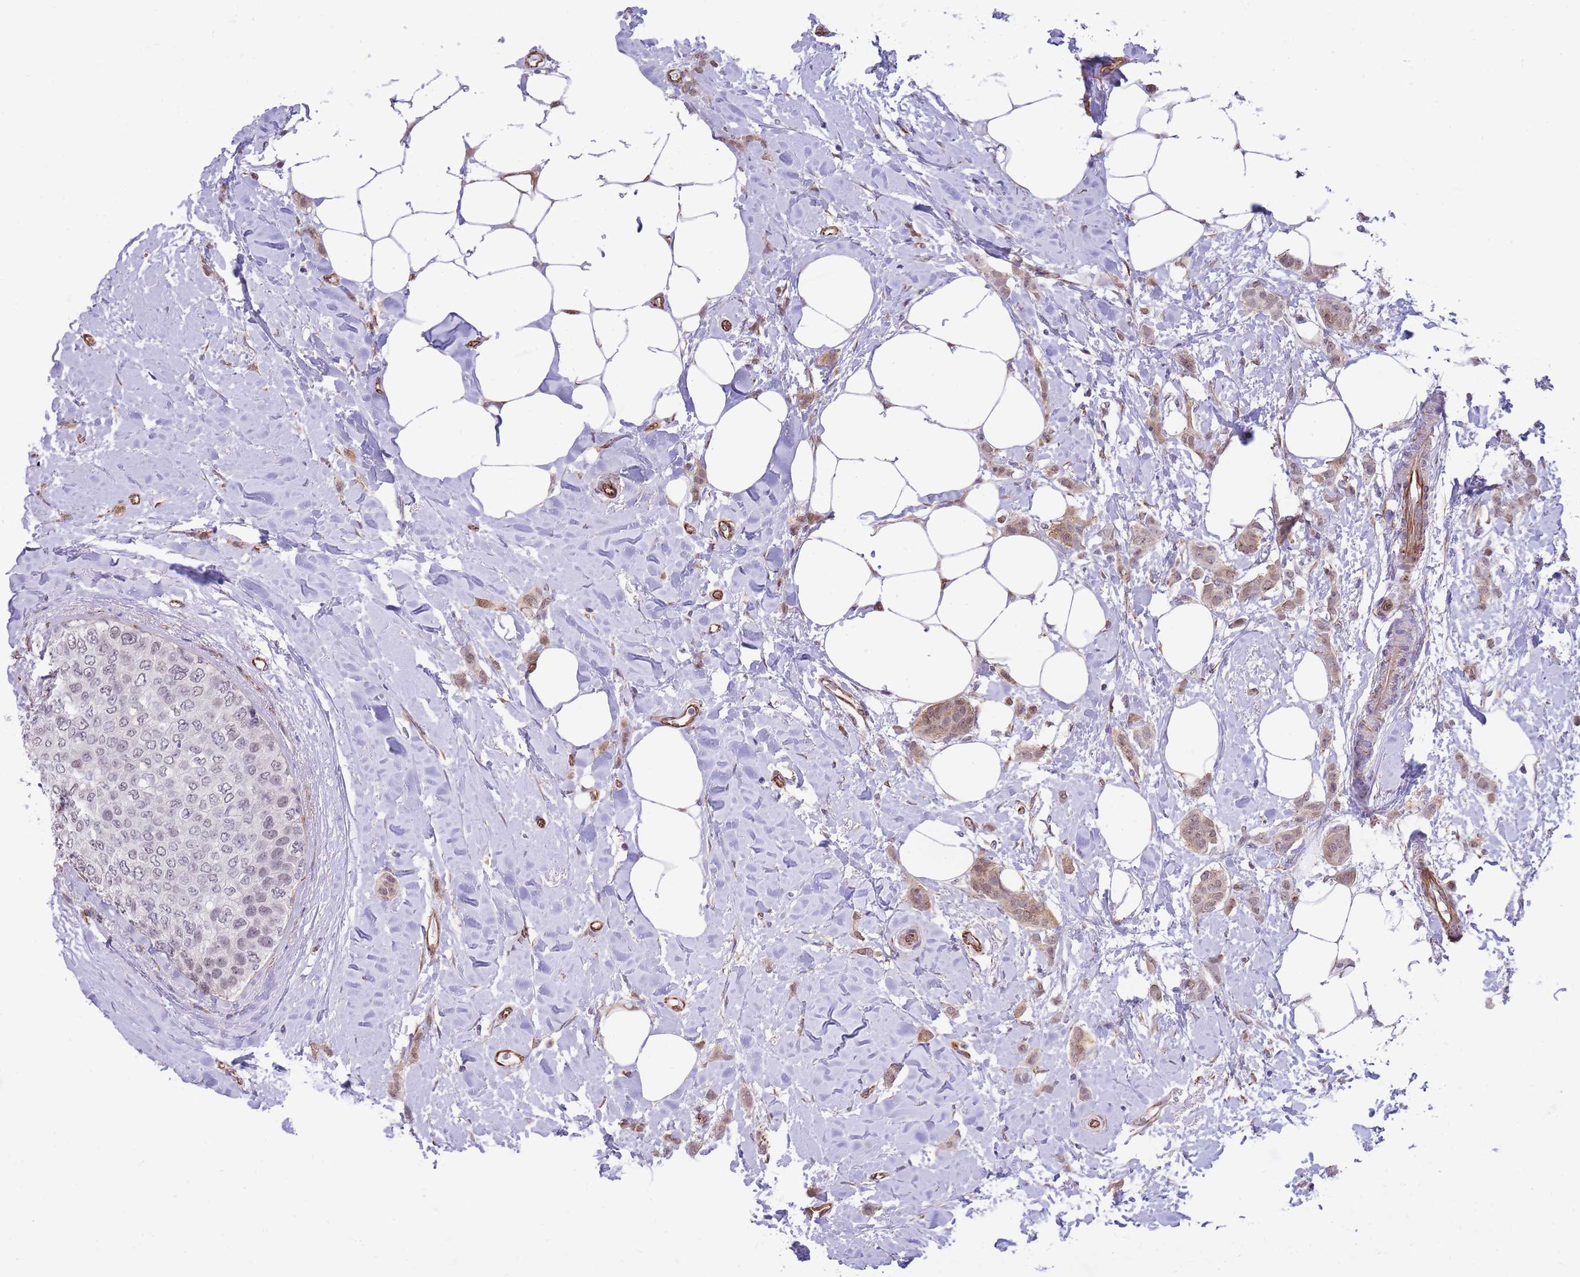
{"staining": {"intensity": "weak", "quantity": "25%-75%", "location": "cytoplasmic/membranous,nuclear"}, "tissue": "breast cancer", "cell_type": "Tumor cells", "image_type": "cancer", "snomed": [{"axis": "morphology", "description": "Duct carcinoma"}, {"axis": "topography", "description": "Breast"}], "caption": "Immunohistochemistry (IHC) (DAB (3,3'-diaminobenzidine)) staining of breast cancer shows weak cytoplasmic/membranous and nuclear protein staining in about 25%-75% of tumor cells.", "gene": "PSG8", "patient": {"sex": "female", "age": 72}}